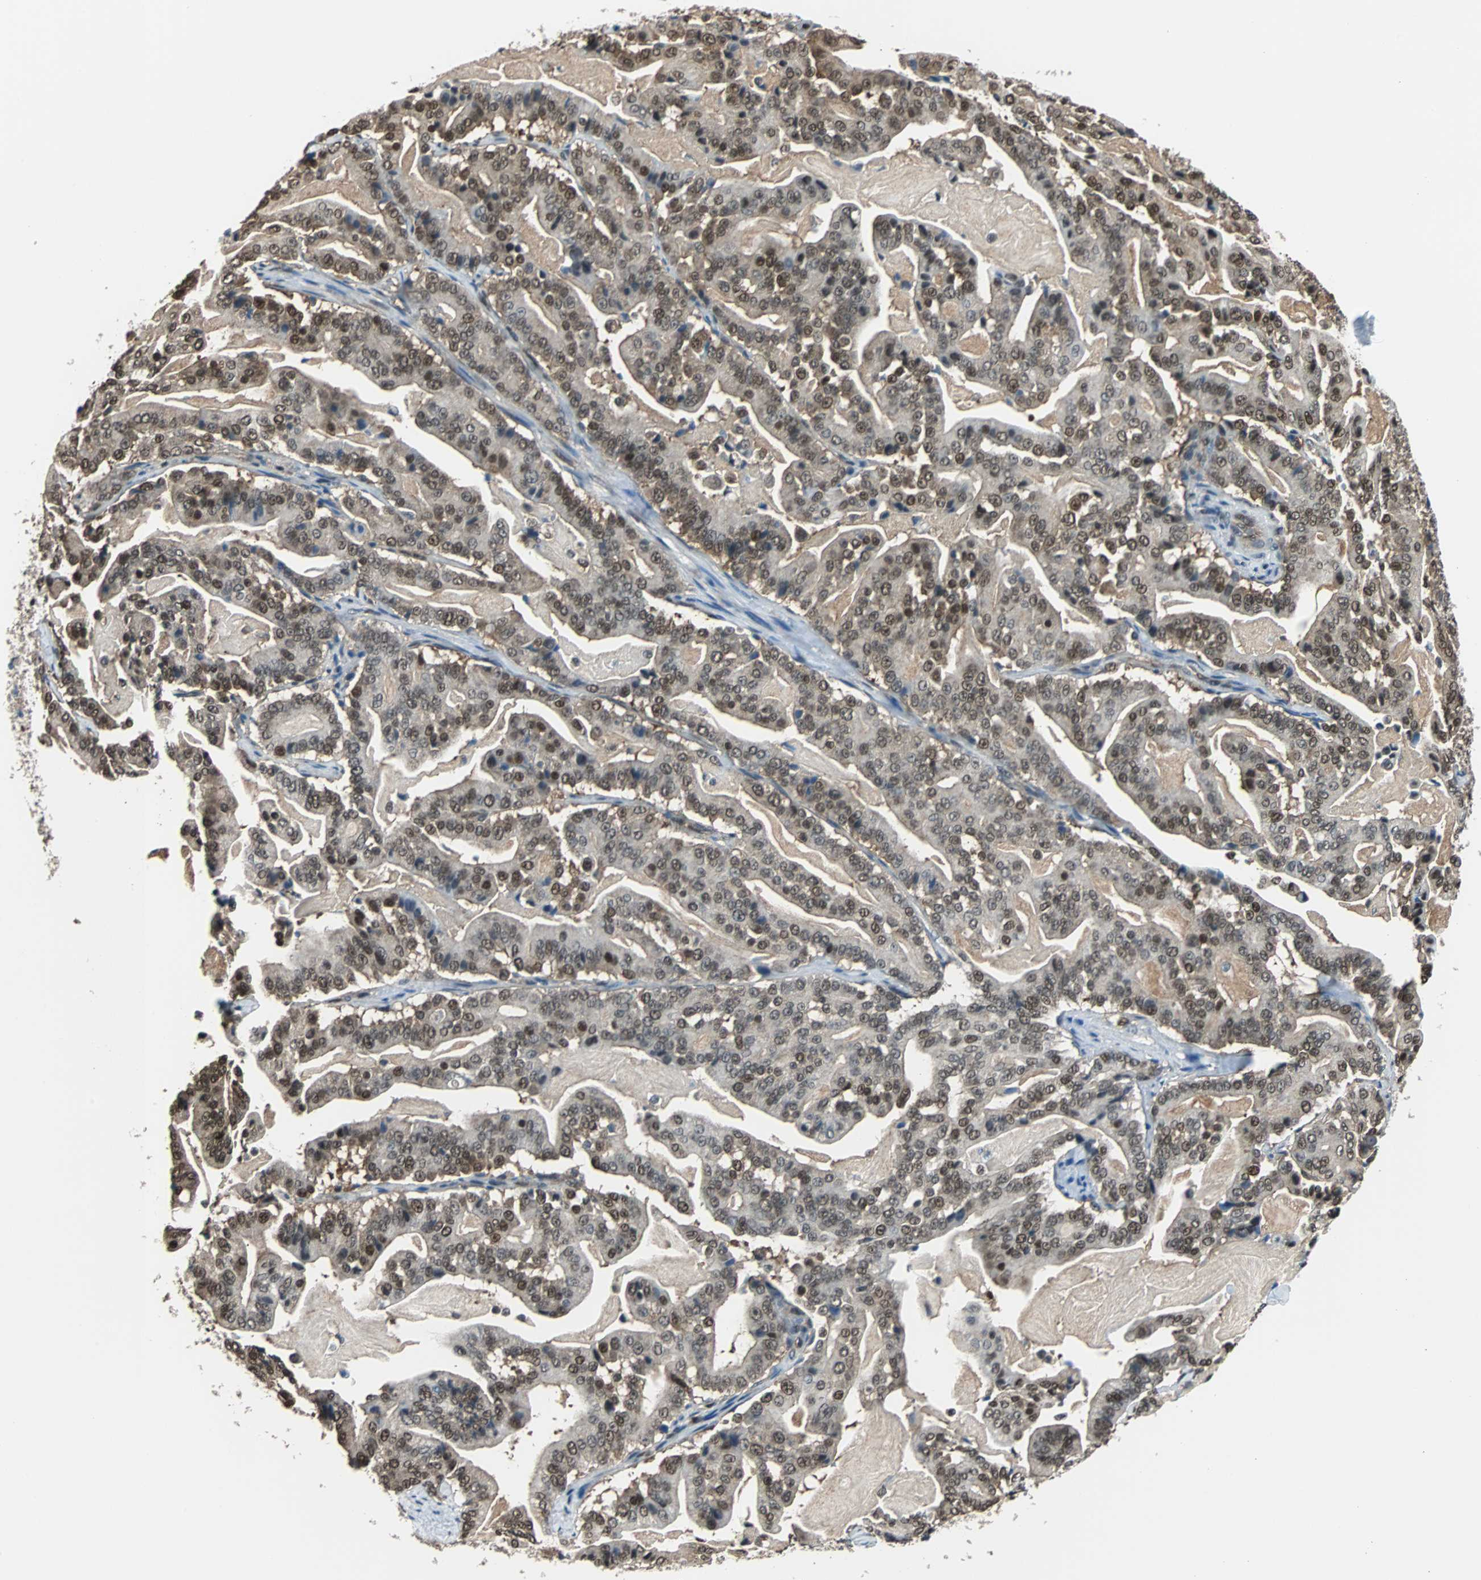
{"staining": {"intensity": "moderate", "quantity": ">75%", "location": "cytoplasmic/membranous,nuclear"}, "tissue": "pancreatic cancer", "cell_type": "Tumor cells", "image_type": "cancer", "snomed": [{"axis": "morphology", "description": "Adenocarcinoma, NOS"}, {"axis": "topography", "description": "Pancreas"}], "caption": "Immunohistochemistry (IHC) micrograph of neoplastic tissue: human pancreatic cancer stained using IHC demonstrates medium levels of moderate protein expression localized specifically in the cytoplasmic/membranous and nuclear of tumor cells, appearing as a cytoplasmic/membranous and nuclear brown color.", "gene": "VCP", "patient": {"sex": "male", "age": 63}}